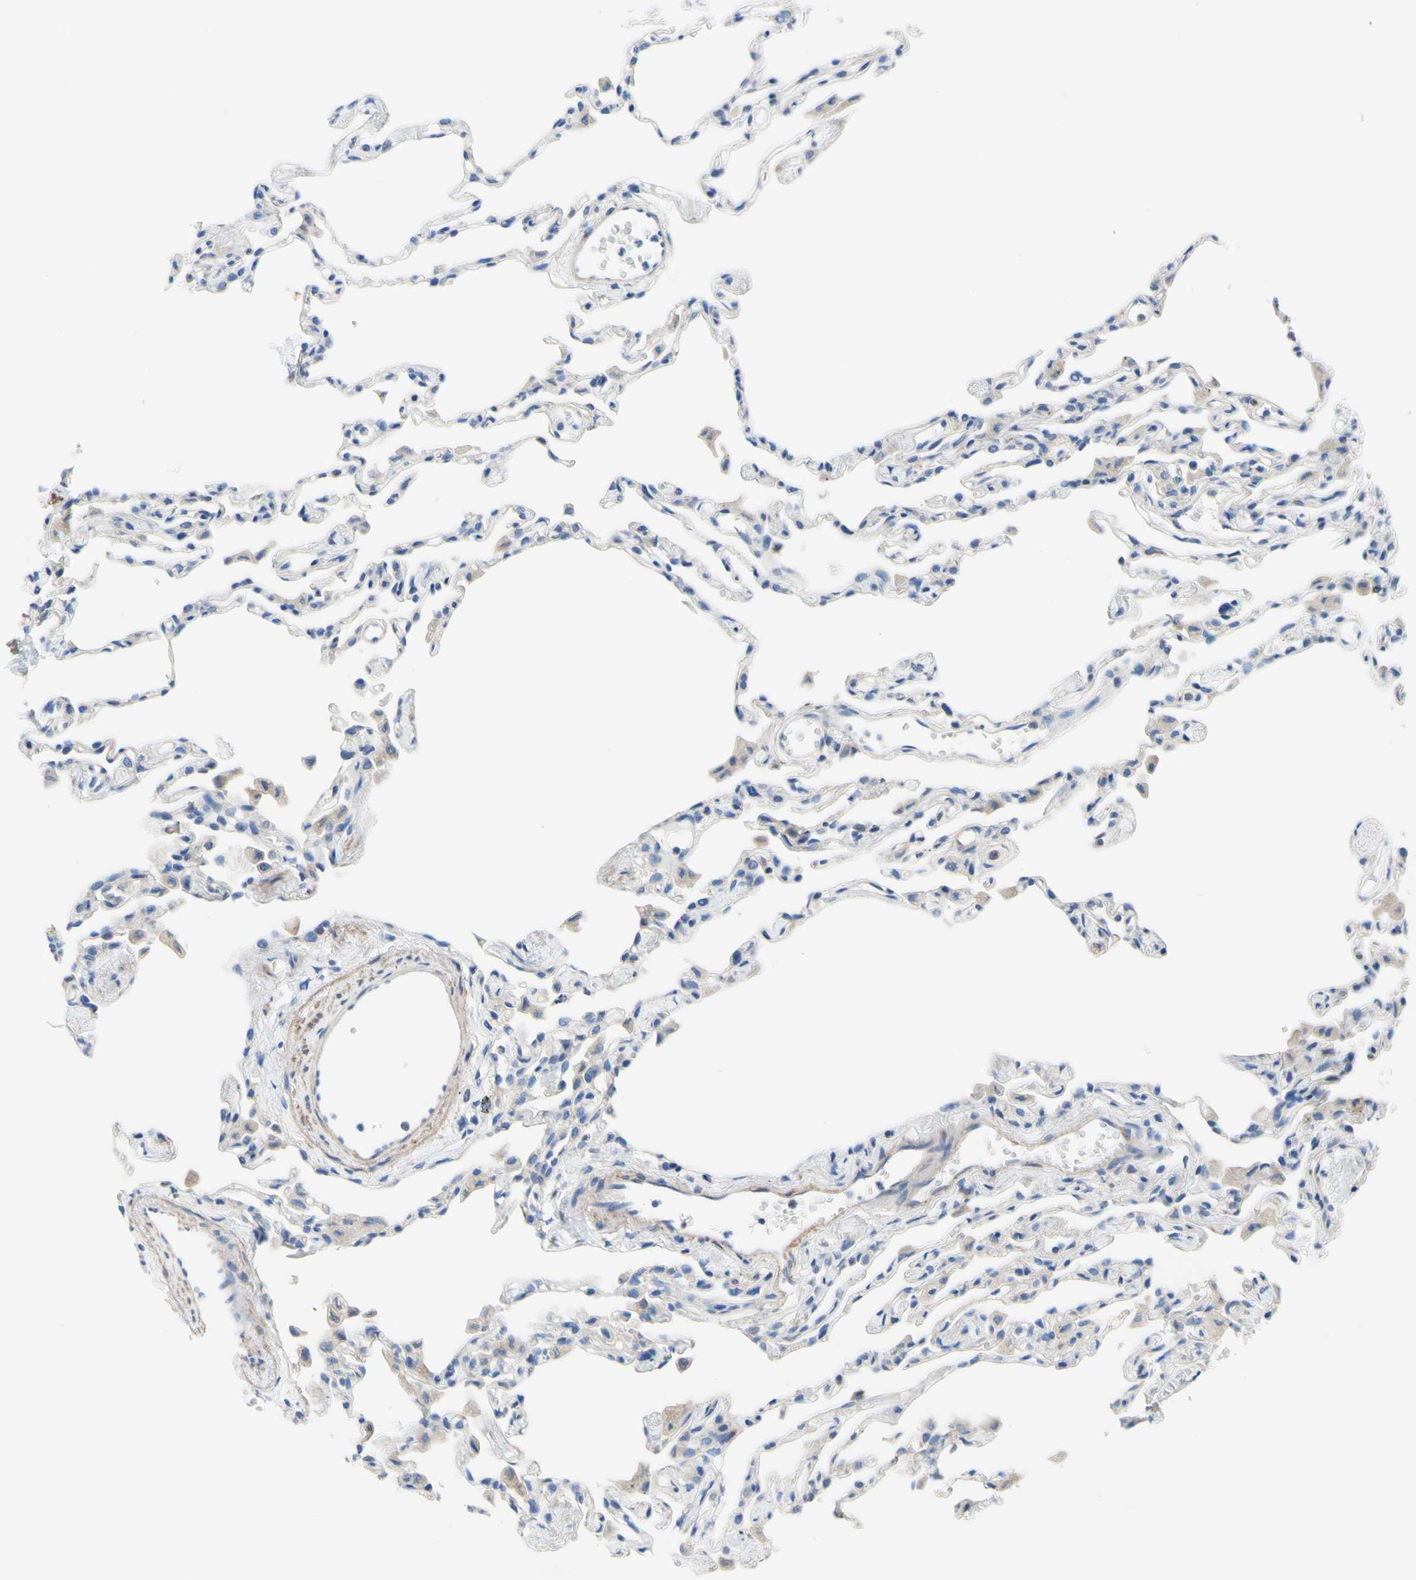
{"staining": {"intensity": "negative", "quantity": "none", "location": "none"}, "tissue": "lung", "cell_type": "Alveolar cells", "image_type": "normal", "snomed": [{"axis": "morphology", "description": "Normal tissue, NOS"}, {"axis": "topography", "description": "Lung"}], "caption": "High magnification brightfield microscopy of benign lung stained with DAB (3,3'-diaminobenzidine) (brown) and counterstained with hematoxylin (blue): alveolar cells show no significant positivity. (DAB (3,3'-diaminobenzidine) IHC, high magnification).", "gene": "RETREG2", "patient": {"sex": "female", "age": 49}}